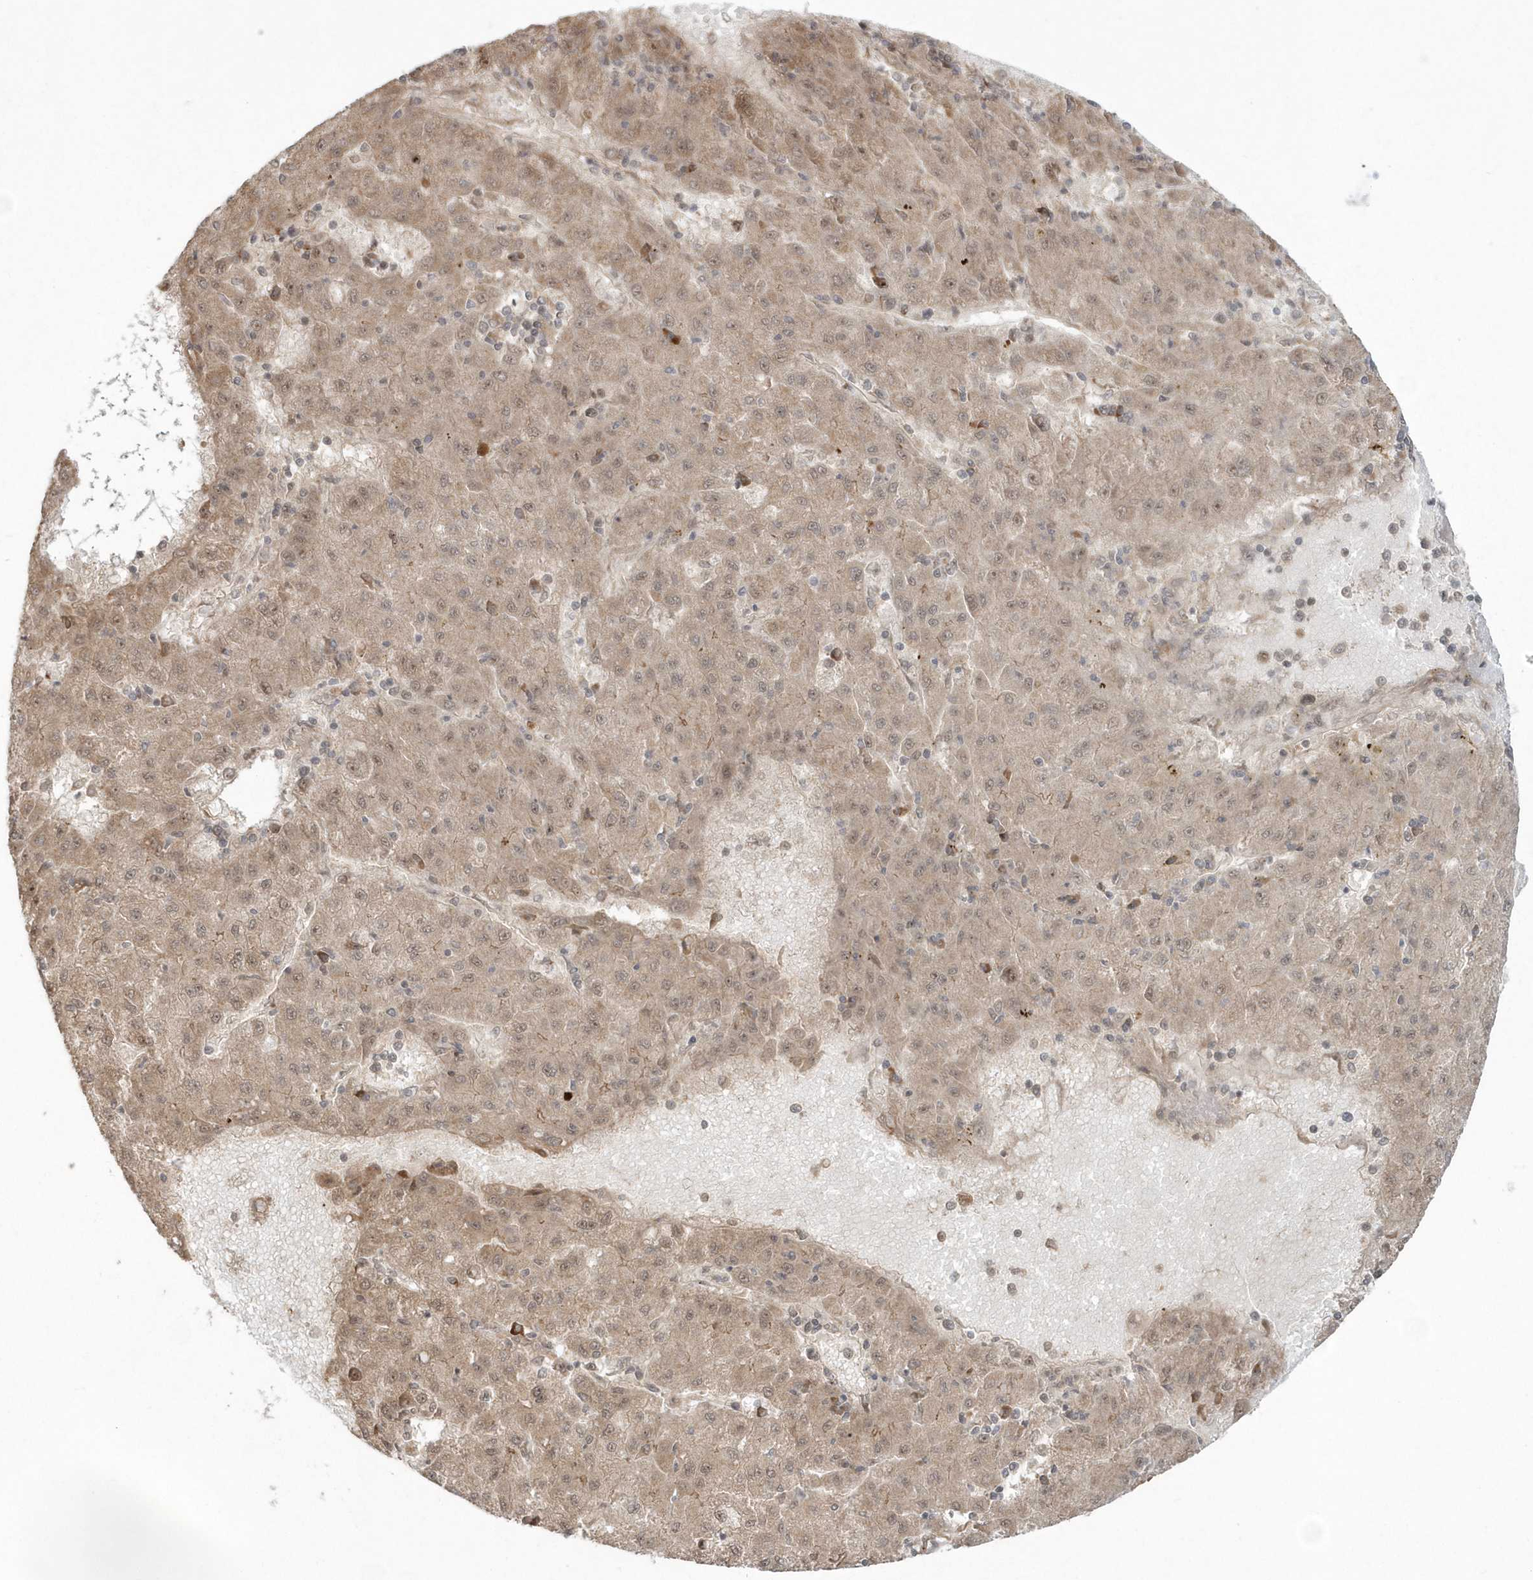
{"staining": {"intensity": "weak", "quantity": ">75%", "location": "cytoplasmic/membranous,nuclear"}, "tissue": "liver cancer", "cell_type": "Tumor cells", "image_type": "cancer", "snomed": [{"axis": "morphology", "description": "Carcinoma, Hepatocellular, NOS"}, {"axis": "topography", "description": "Liver"}], "caption": "The photomicrograph displays staining of hepatocellular carcinoma (liver), revealing weak cytoplasmic/membranous and nuclear protein expression (brown color) within tumor cells. (DAB (3,3'-diaminobenzidine) IHC with brightfield microscopy, high magnification).", "gene": "EPB41L4A", "patient": {"sex": "male", "age": 72}}